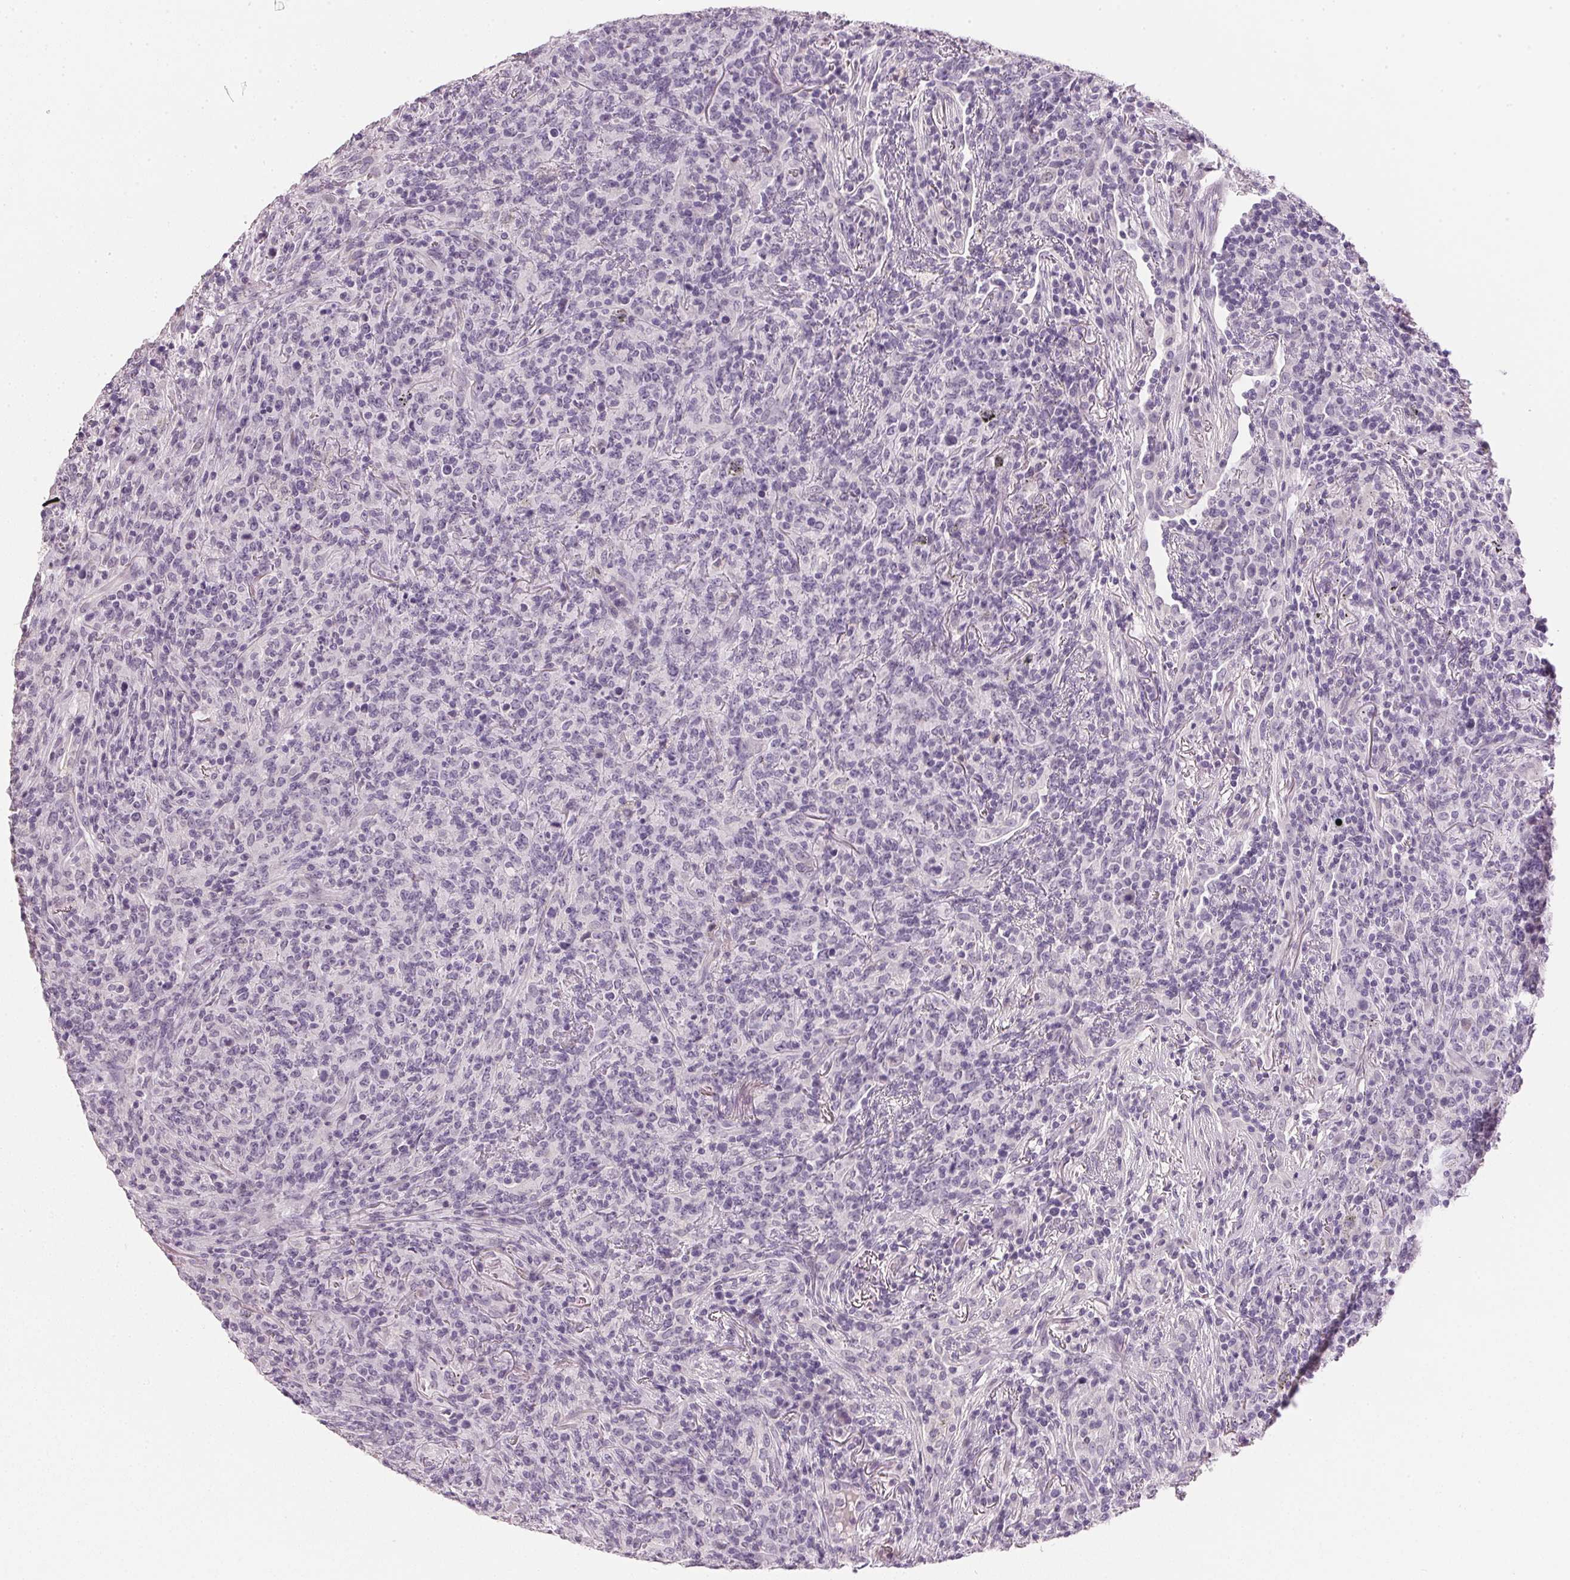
{"staining": {"intensity": "negative", "quantity": "none", "location": "none"}, "tissue": "lymphoma", "cell_type": "Tumor cells", "image_type": "cancer", "snomed": [{"axis": "morphology", "description": "Malignant lymphoma, non-Hodgkin's type, High grade"}, {"axis": "topography", "description": "Lung"}], "caption": "The histopathology image reveals no staining of tumor cells in lymphoma. (Immunohistochemistry (ihc), brightfield microscopy, high magnification).", "gene": "IGFBP1", "patient": {"sex": "male", "age": 79}}